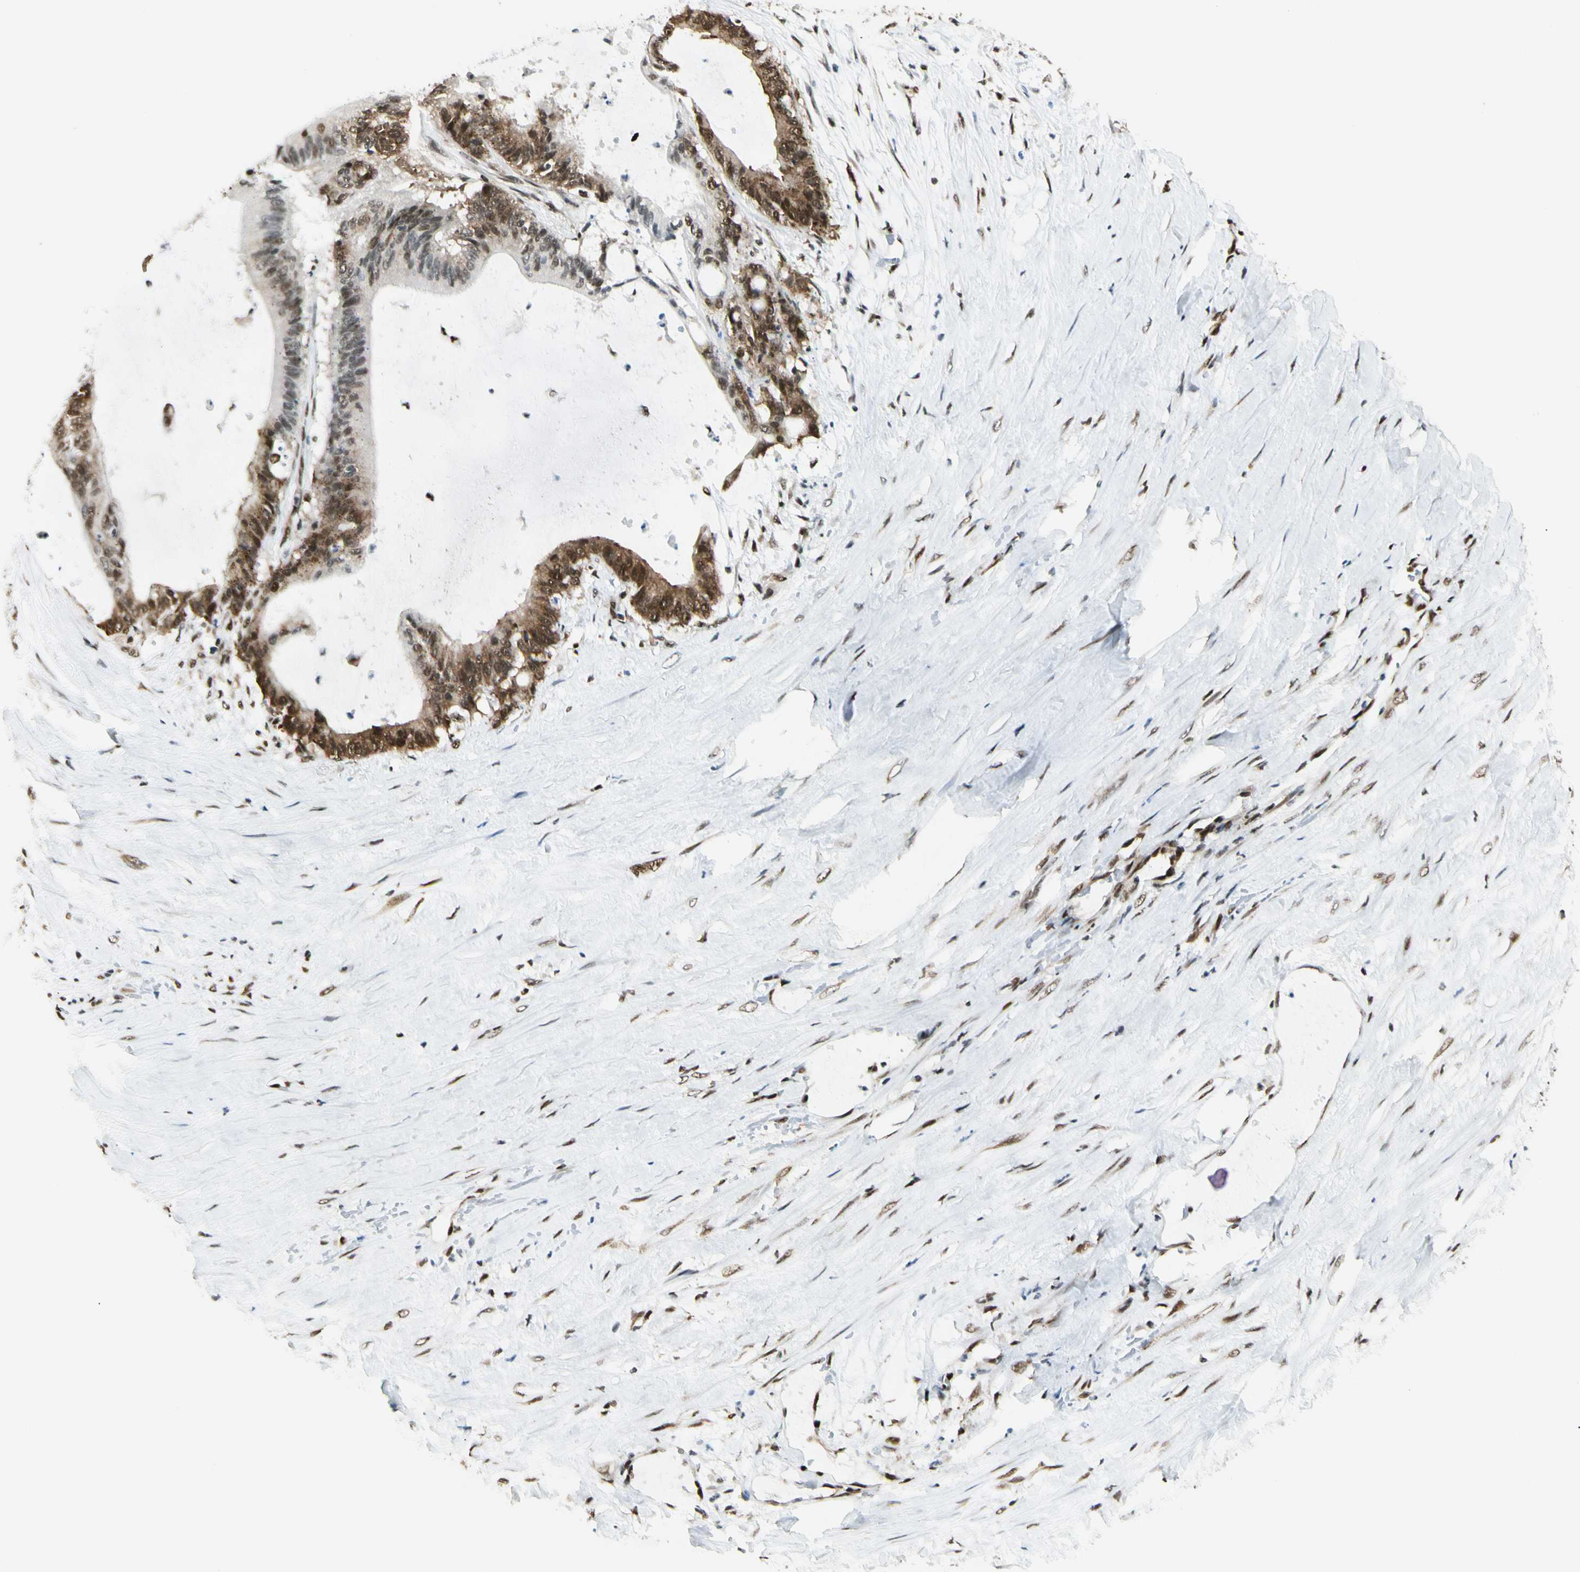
{"staining": {"intensity": "strong", "quantity": ">75%", "location": "cytoplasmic/membranous,nuclear"}, "tissue": "liver cancer", "cell_type": "Tumor cells", "image_type": "cancer", "snomed": [{"axis": "morphology", "description": "Cholangiocarcinoma"}, {"axis": "topography", "description": "Liver"}], "caption": "A brown stain highlights strong cytoplasmic/membranous and nuclear positivity of a protein in liver cholangiocarcinoma tumor cells. (DAB = brown stain, brightfield microscopy at high magnification).", "gene": "FUS", "patient": {"sex": "female", "age": 73}}